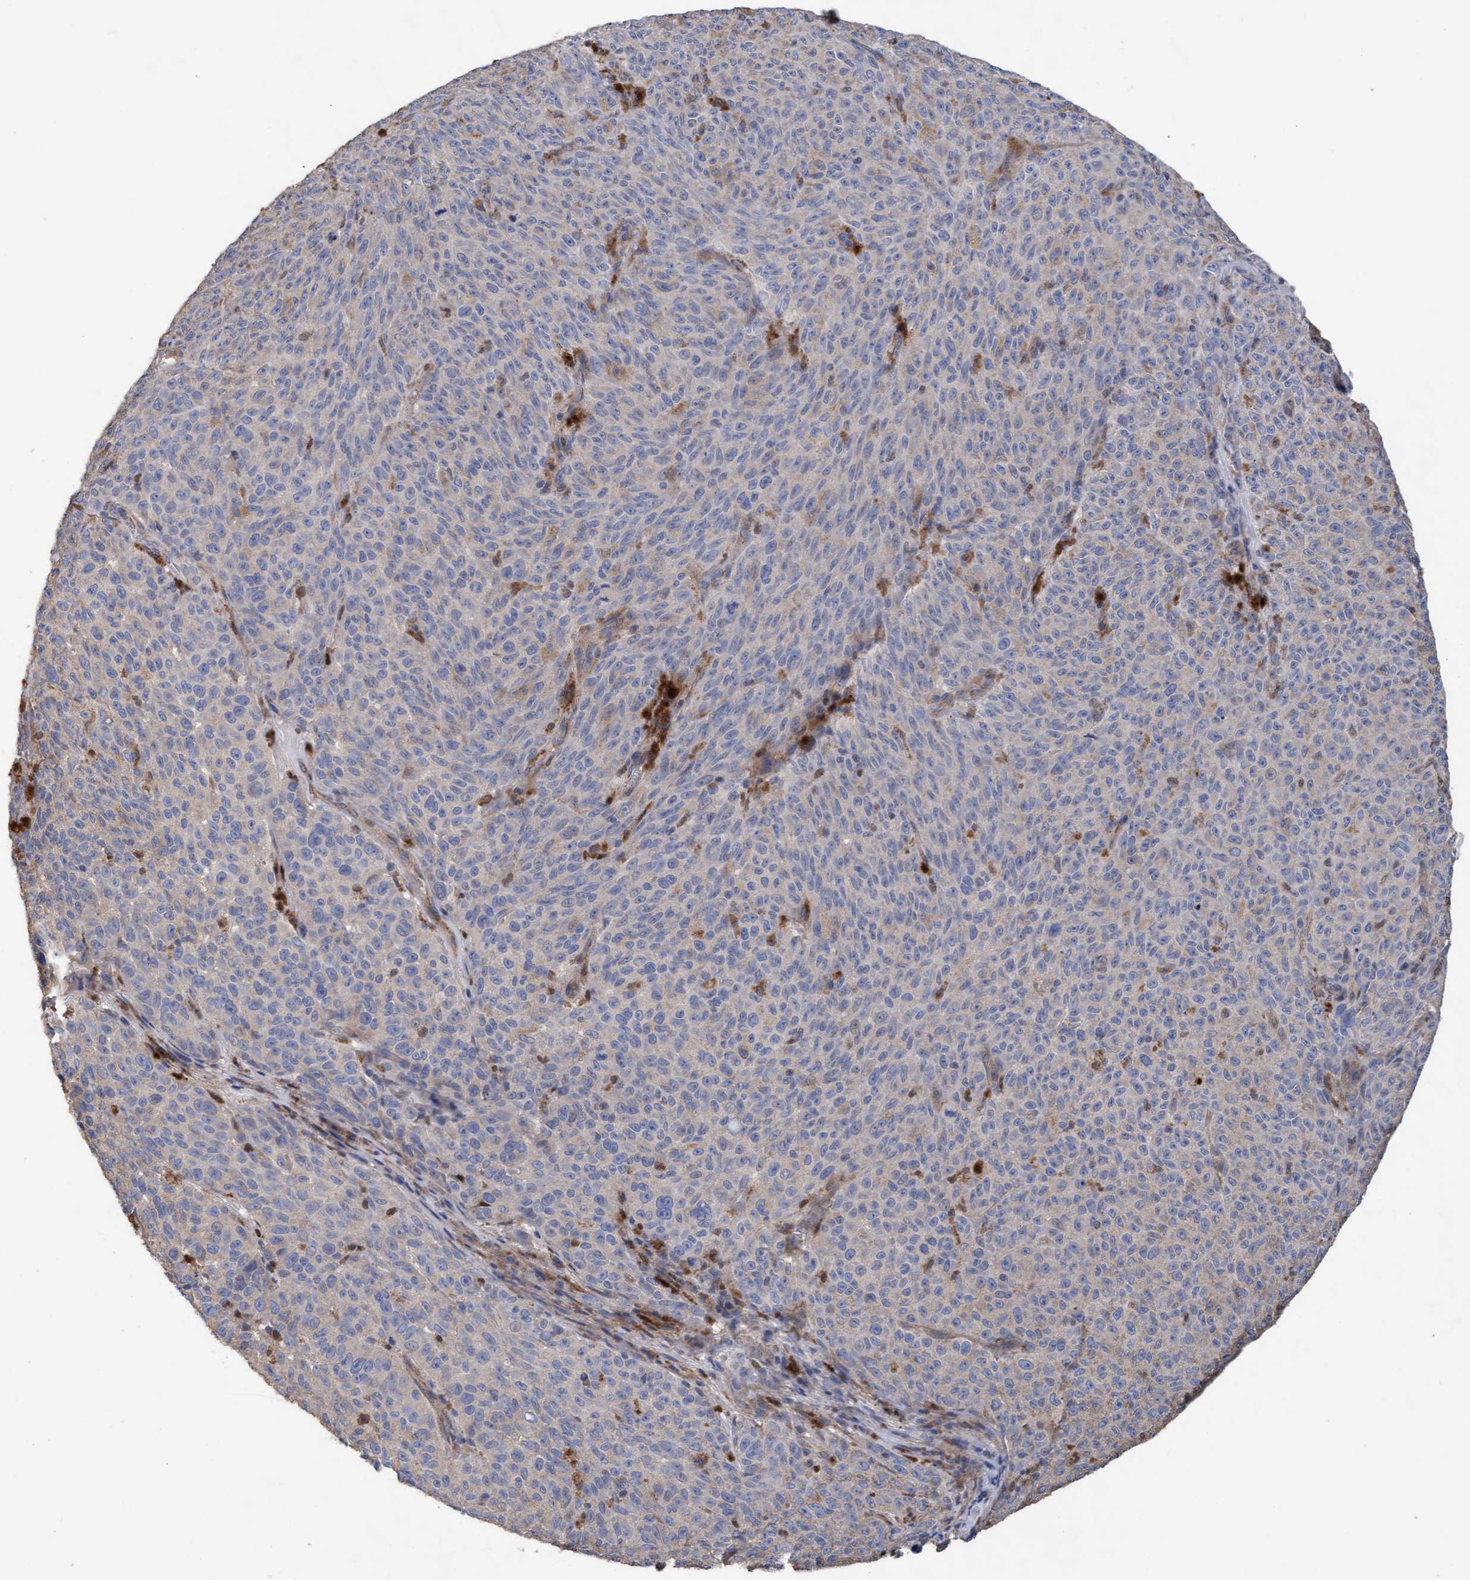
{"staining": {"intensity": "weak", "quantity": "25%-75%", "location": "cytoplasmic/membranous"}, "tissue": "melanoma", "cell_type": "Tumor cells", "image_type": "cancer", "snomed": [{"axis": "morphology", "description": "Malignant melanoma, NOS"}, {"axis": "topography", "description": "Skin"}], "caption": "Malignant melanoma stained with IHC demonstrates weak cytoplasmic/membranous staining in approximately 25%-75% of tumor cells.", "gene": "MRPL38", "patient": {"sex": "female", "age": 82}}